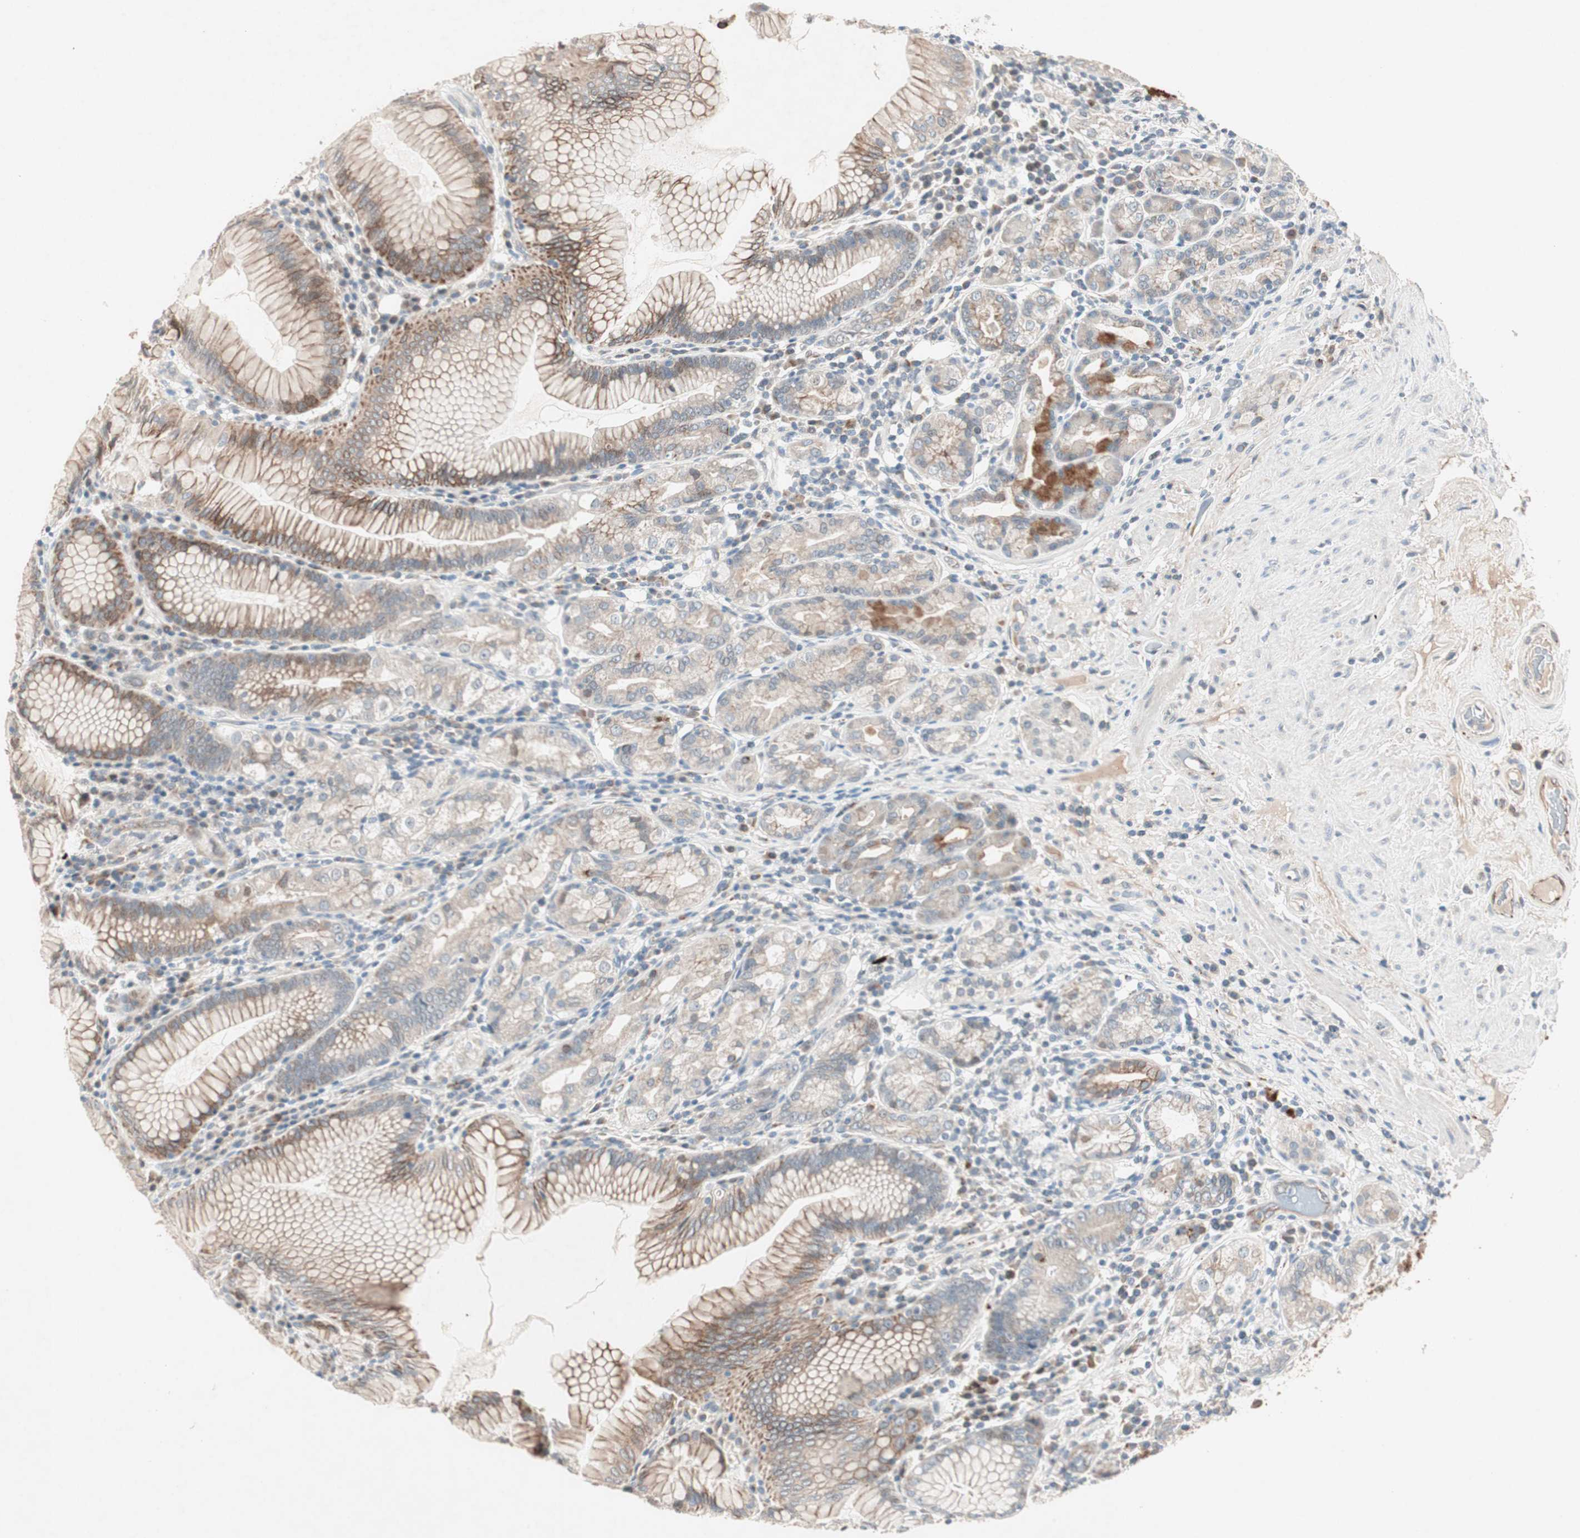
{"staining": {"intensity": "moderate", "quantity": ">75%", "location": "cytoplasmic/membranous"}, "tissue": "stomach", "cell_type": "Glandular cells", "image_type": "normal", "snomed": [{"axis": "morphology", "description": "Normal tissue, NOS"}, {"axis": "topography", "description": "Stomach, lower"}], "caption": "An immunohistochemistry (IHC) photomicrograph of normal tissue is shown. Protein staining in brown shows moderate cytoplasmic/membranous positivity in stomach within glandular cells.", "gene": "FGFR4", "patient": {"sex": "female", "age": 76}}